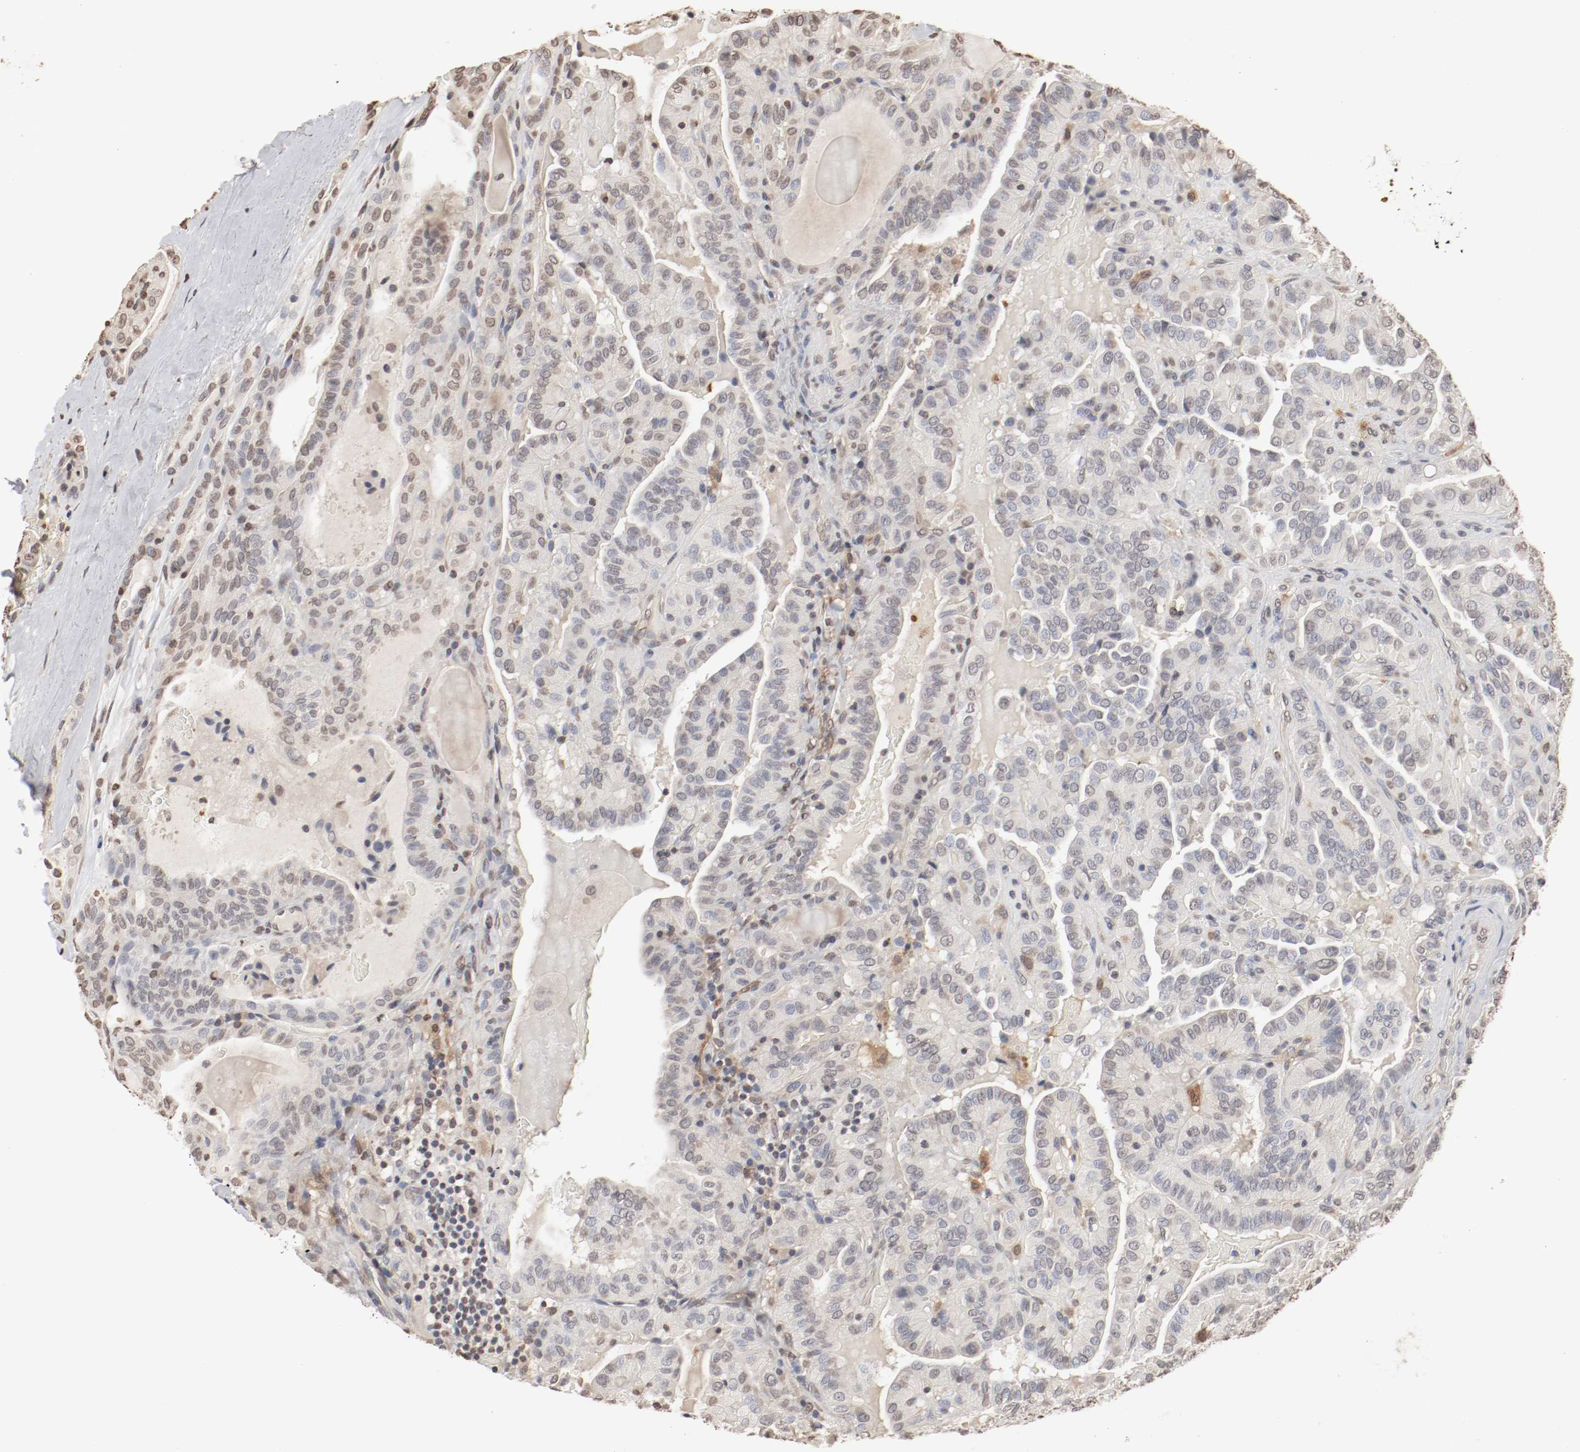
{"staining": {"intensity": "weak", "quantity": "25%-75%", "location": "cytoplasmic/membranous,nuclear"}, "tissue": "thyroid cancer", "cell_type": "Tumor cells", "image_type": "cancer", "snomed": [{"axis": "morphology", "description": "Papillary adenocarcinoma, NOS"}, {"axis": "topography", "description": "Thyroid gland"}], "caption": "A micrograph of human thyroid papillary adenocarcinoma stained for a protein shows weak cytoplasmic/membranous and nuclear brown staining in tumor cells. Using DAB (brown) and hematoxylin (blue) stains, captured at high magnification using brightfield microscopy.", "gene": "WASL", "patient": {"sex": "male", "age": 77}}